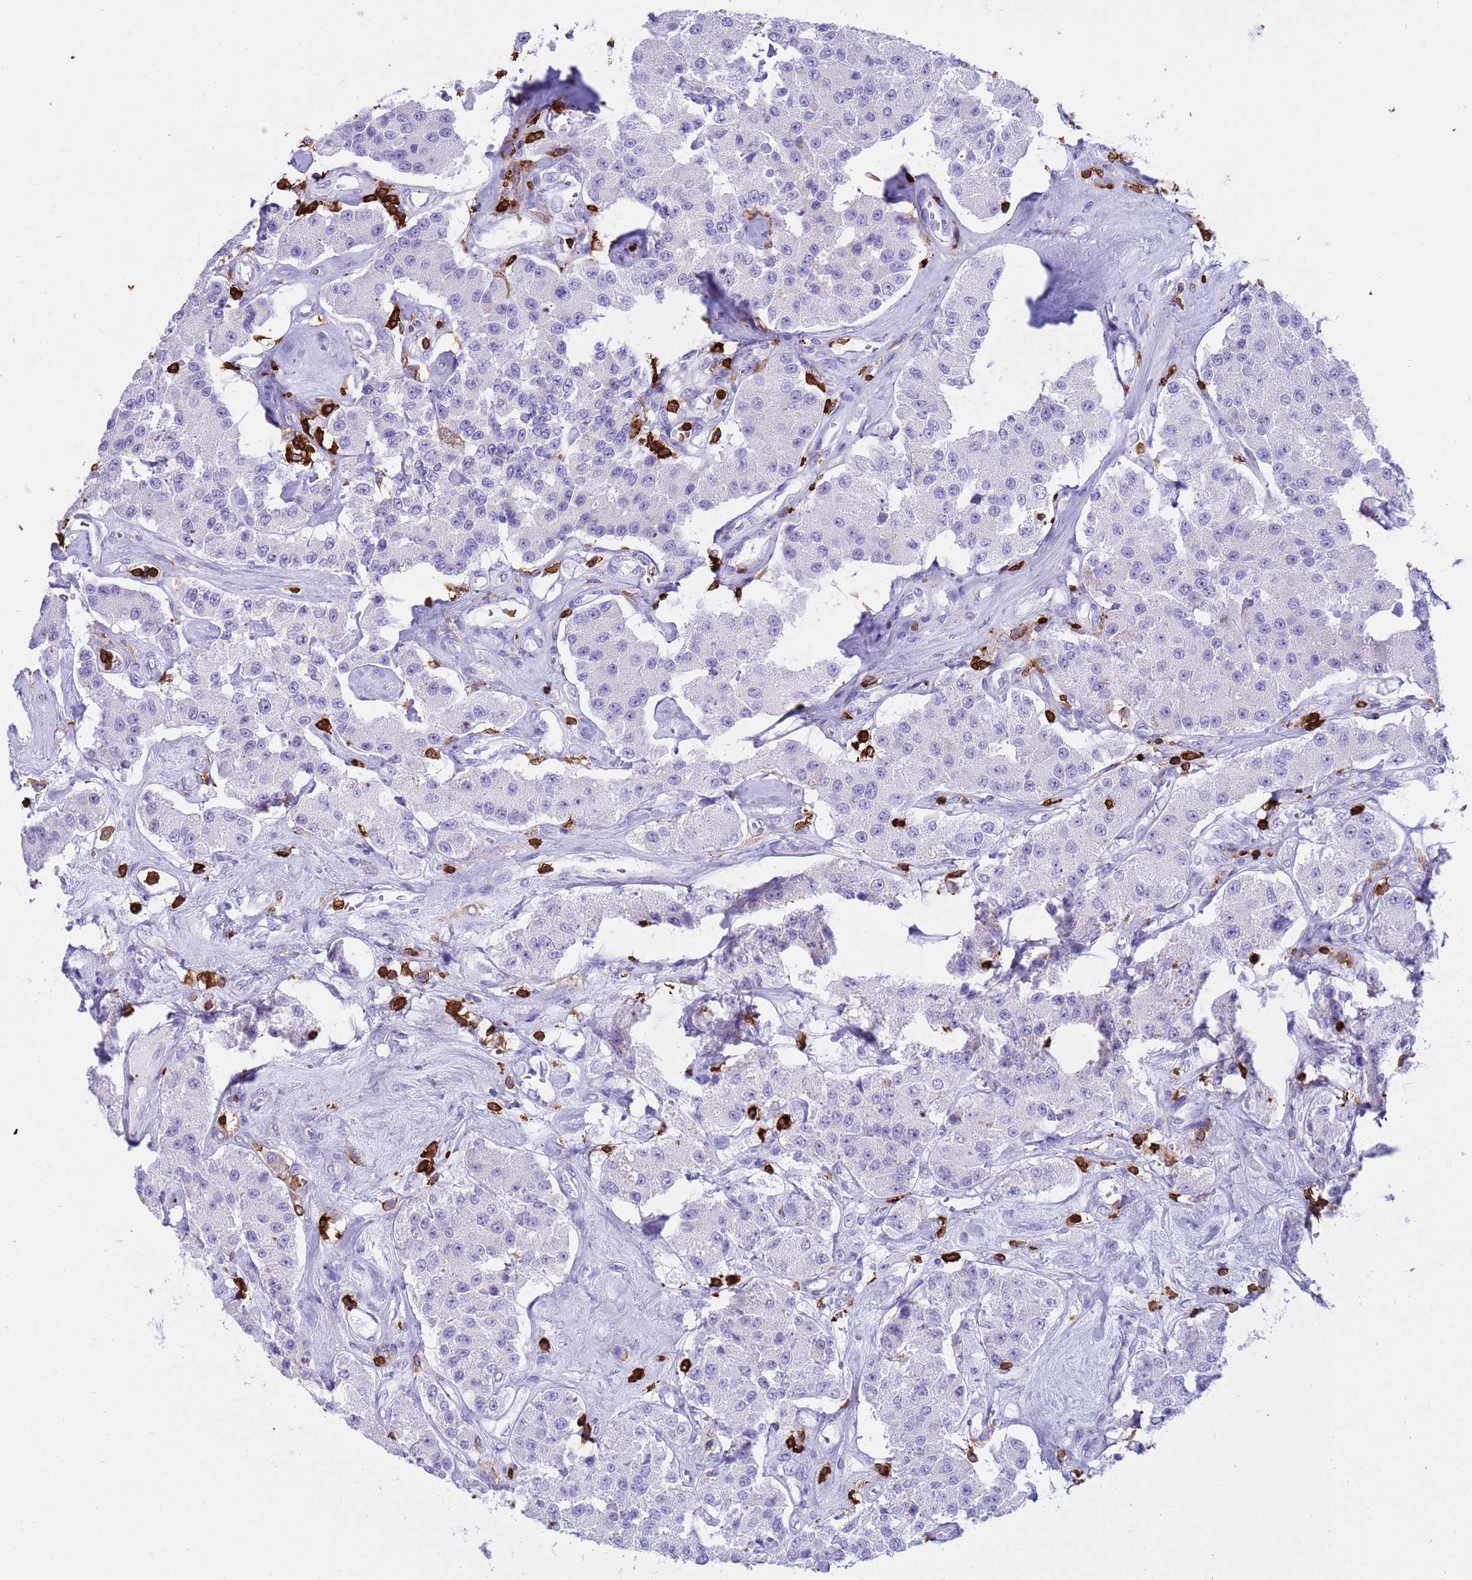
{"staining": {"intensity": "negative", "quantity": "none", "location": "none"}, "tissue": "carcinoid", "cell_type": "Tumor cells", "image_type": "cancer", "snomed": [{"axis": "morphology", "description": "Carcinoid, malignant, NOS"}, {"axis": "topography", "description": "Pancreas"}], "caption": "Carcinoid stained for a protein using immunohistochemistry (IHC) shows no positivity tumor cells.", "gene": "IRF5", "patient": {"sex": "male", "age": 41}}